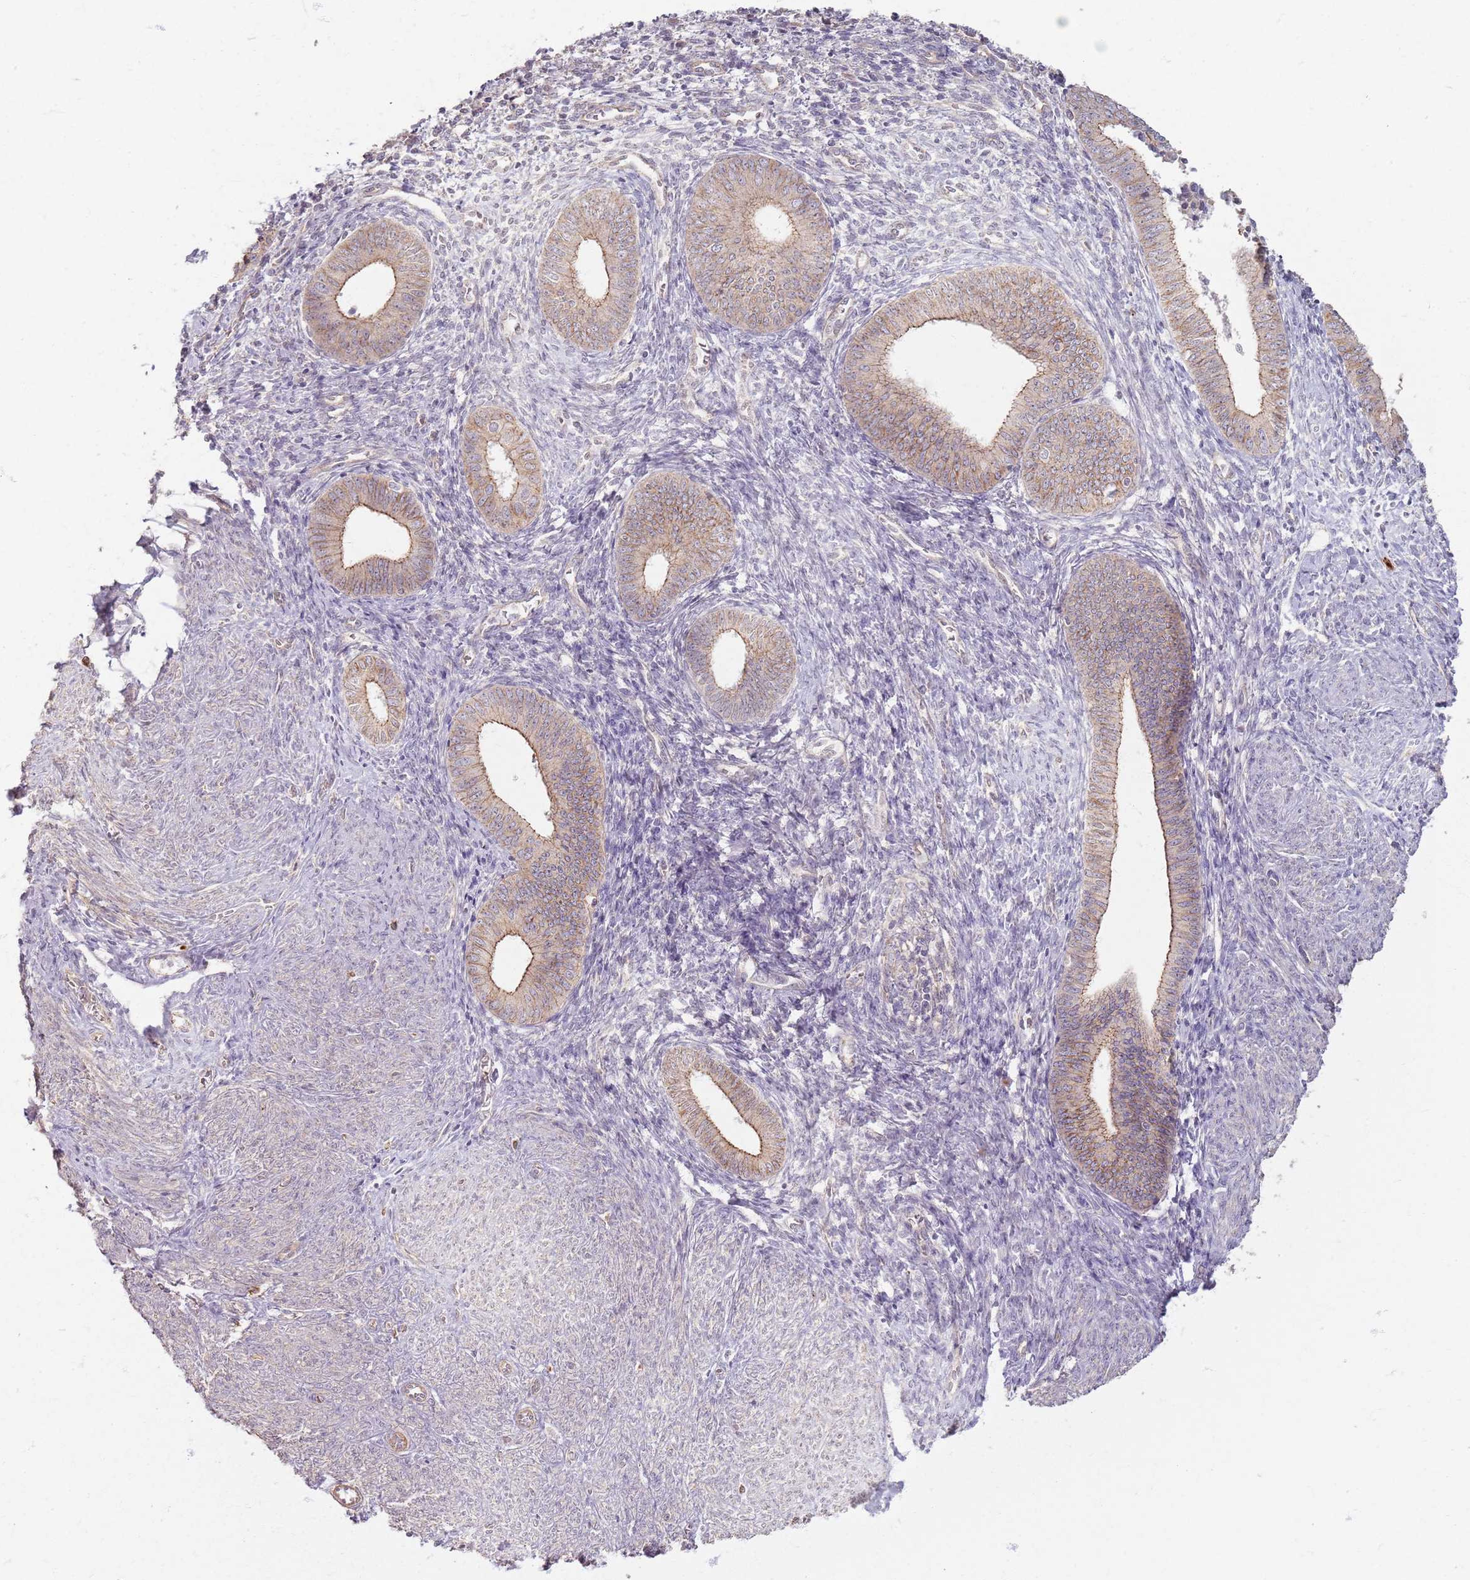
{"staining": {"intensity": "weak", "quantity": "25%-75%", "location": "cytoplasmic/membranous"}, "tissue": "endometrial cancer", "cell_type": "Tumor cells", "image_type": "cancer", "snomed": [{"axis": "morphology", "description": "Adenocarcinoma, NOS"}, {"axis": "topography", "description": "Endometrium"}], "caption": "A low amount of weak cytoplasmic/membranous expression is appreciated in about 25%-75% of tumor cells in endometrial adenocarcinoma tissue. (DAB IHC with brightfield microscopy, high magnification).", "gene": "KCNA5", "patient": {"sex": "female", "age": 79}}